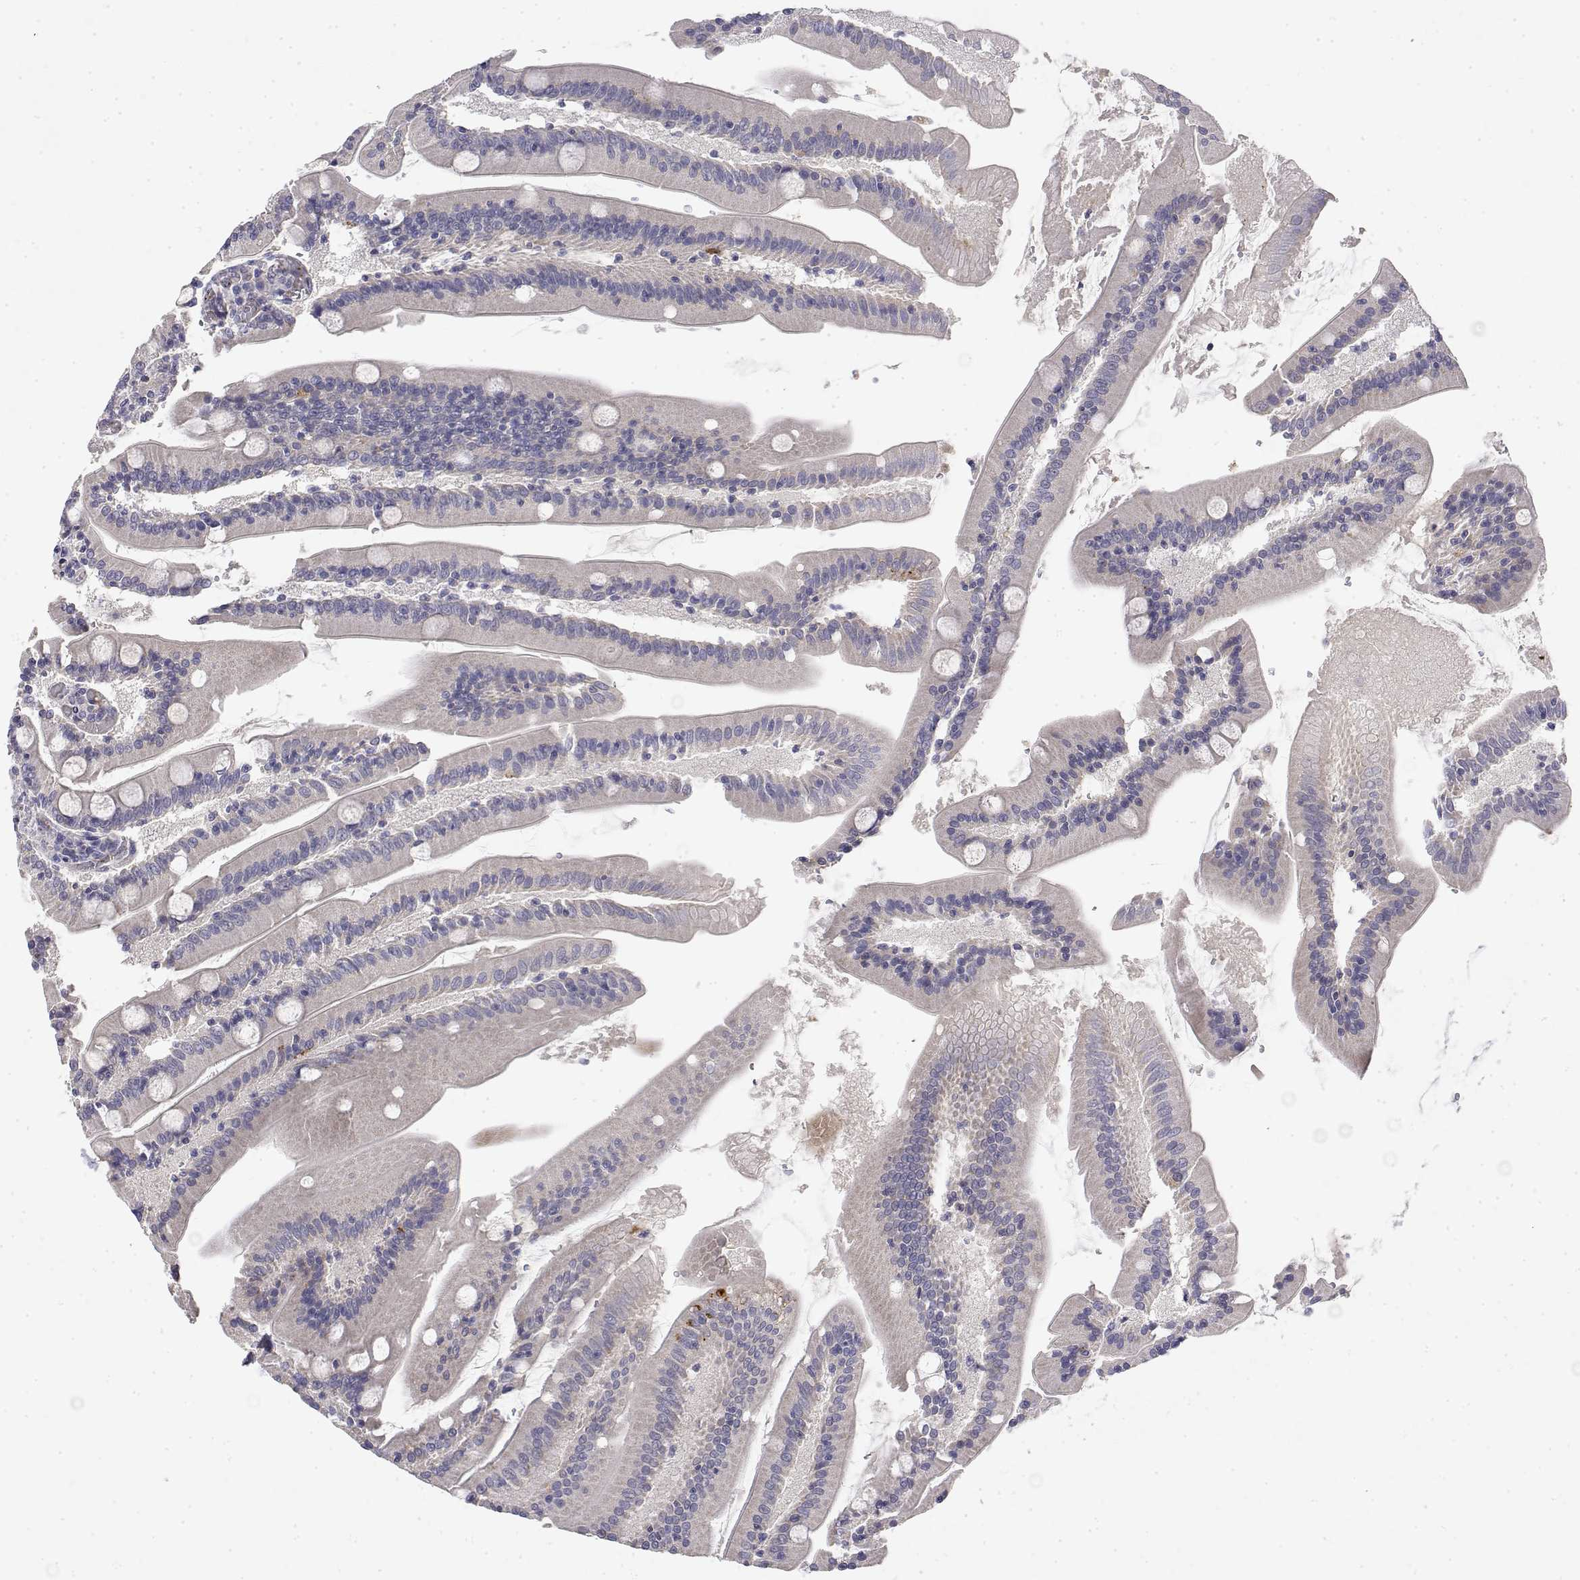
{"staining": {"intensity": "negative", "quantity": "none", "location": "none"}, "tissue": "small intestine", "cell_type": "Glandular cells", "image_type": "normal", "snomed": [{"axis": "morphology", "description": "Normal tissue, NOS"}, {"axis": "topography", "description": "Small intestine"}], "caption": "IHC of benign human small intestine exhibits no positivity in glandular cells. (Stains: DAB IHC with hematoxylin counter stain, Microscopy: brightfield microscopy at high magnification).", "gene": "GGACT", "patient": {"sex": "male", "age": 37}}